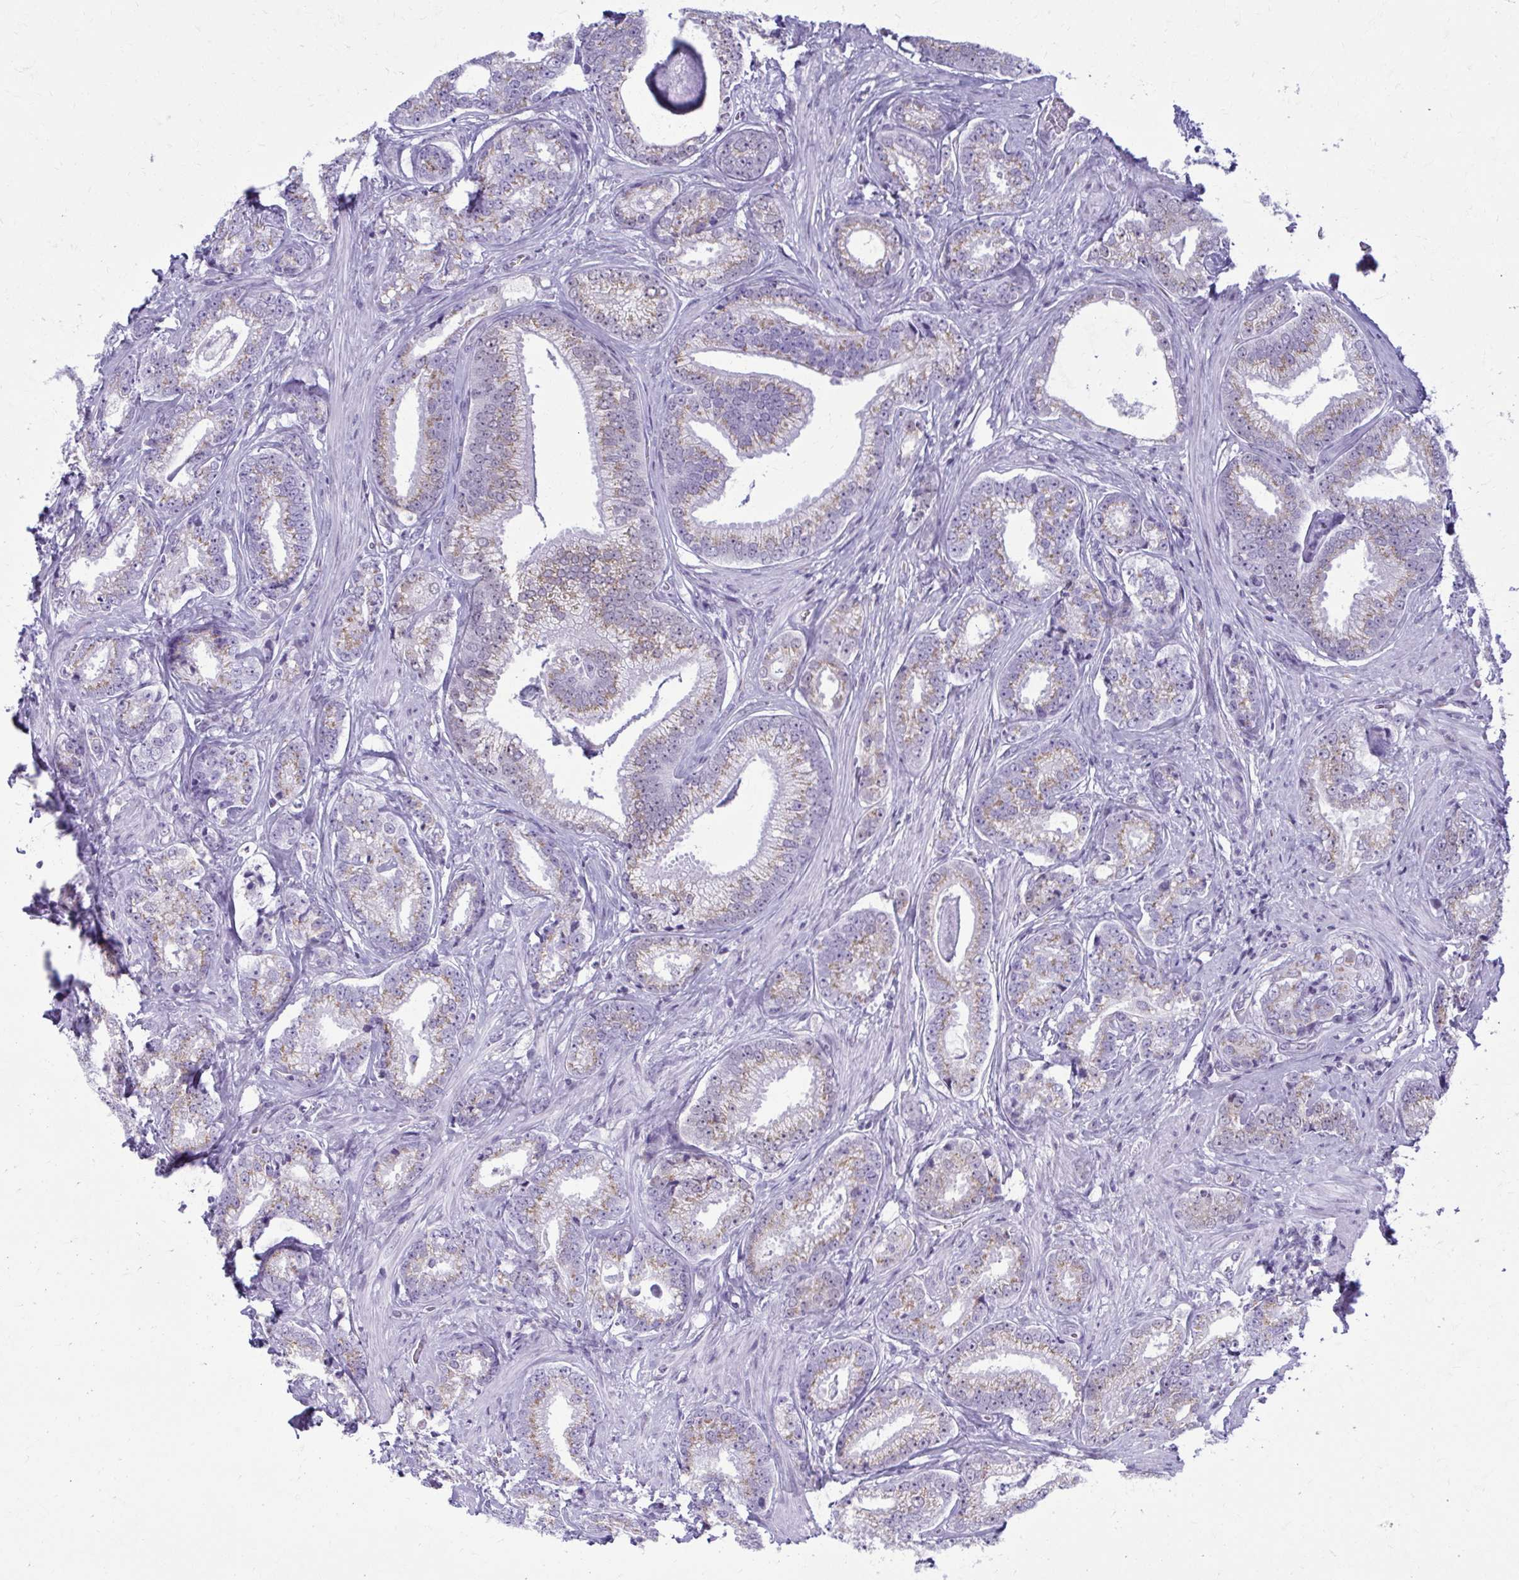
{"staining": {"intensity": "weak", "quantity": "25%-75%", "location": "cytoplasmic/membranous"}, "tissue": "prostate cancer", "cell_type": "Tumor cells", "image_type": "cancer", "snomed": [{"axis": "morphology", "description": "Adenocarcinoma, Low grade"}, {"axis": "topography", "description": "Prostate"}], "caption": "Immunohistochemical staining of human prostate low-grade adenocarcinoma demonstrates weak cytoplasmic/membranous protein positivity in approximately 25%-75% of tumor cells.", "gene": "SCLY", "patient": {"sex": "male", "age": 63}}